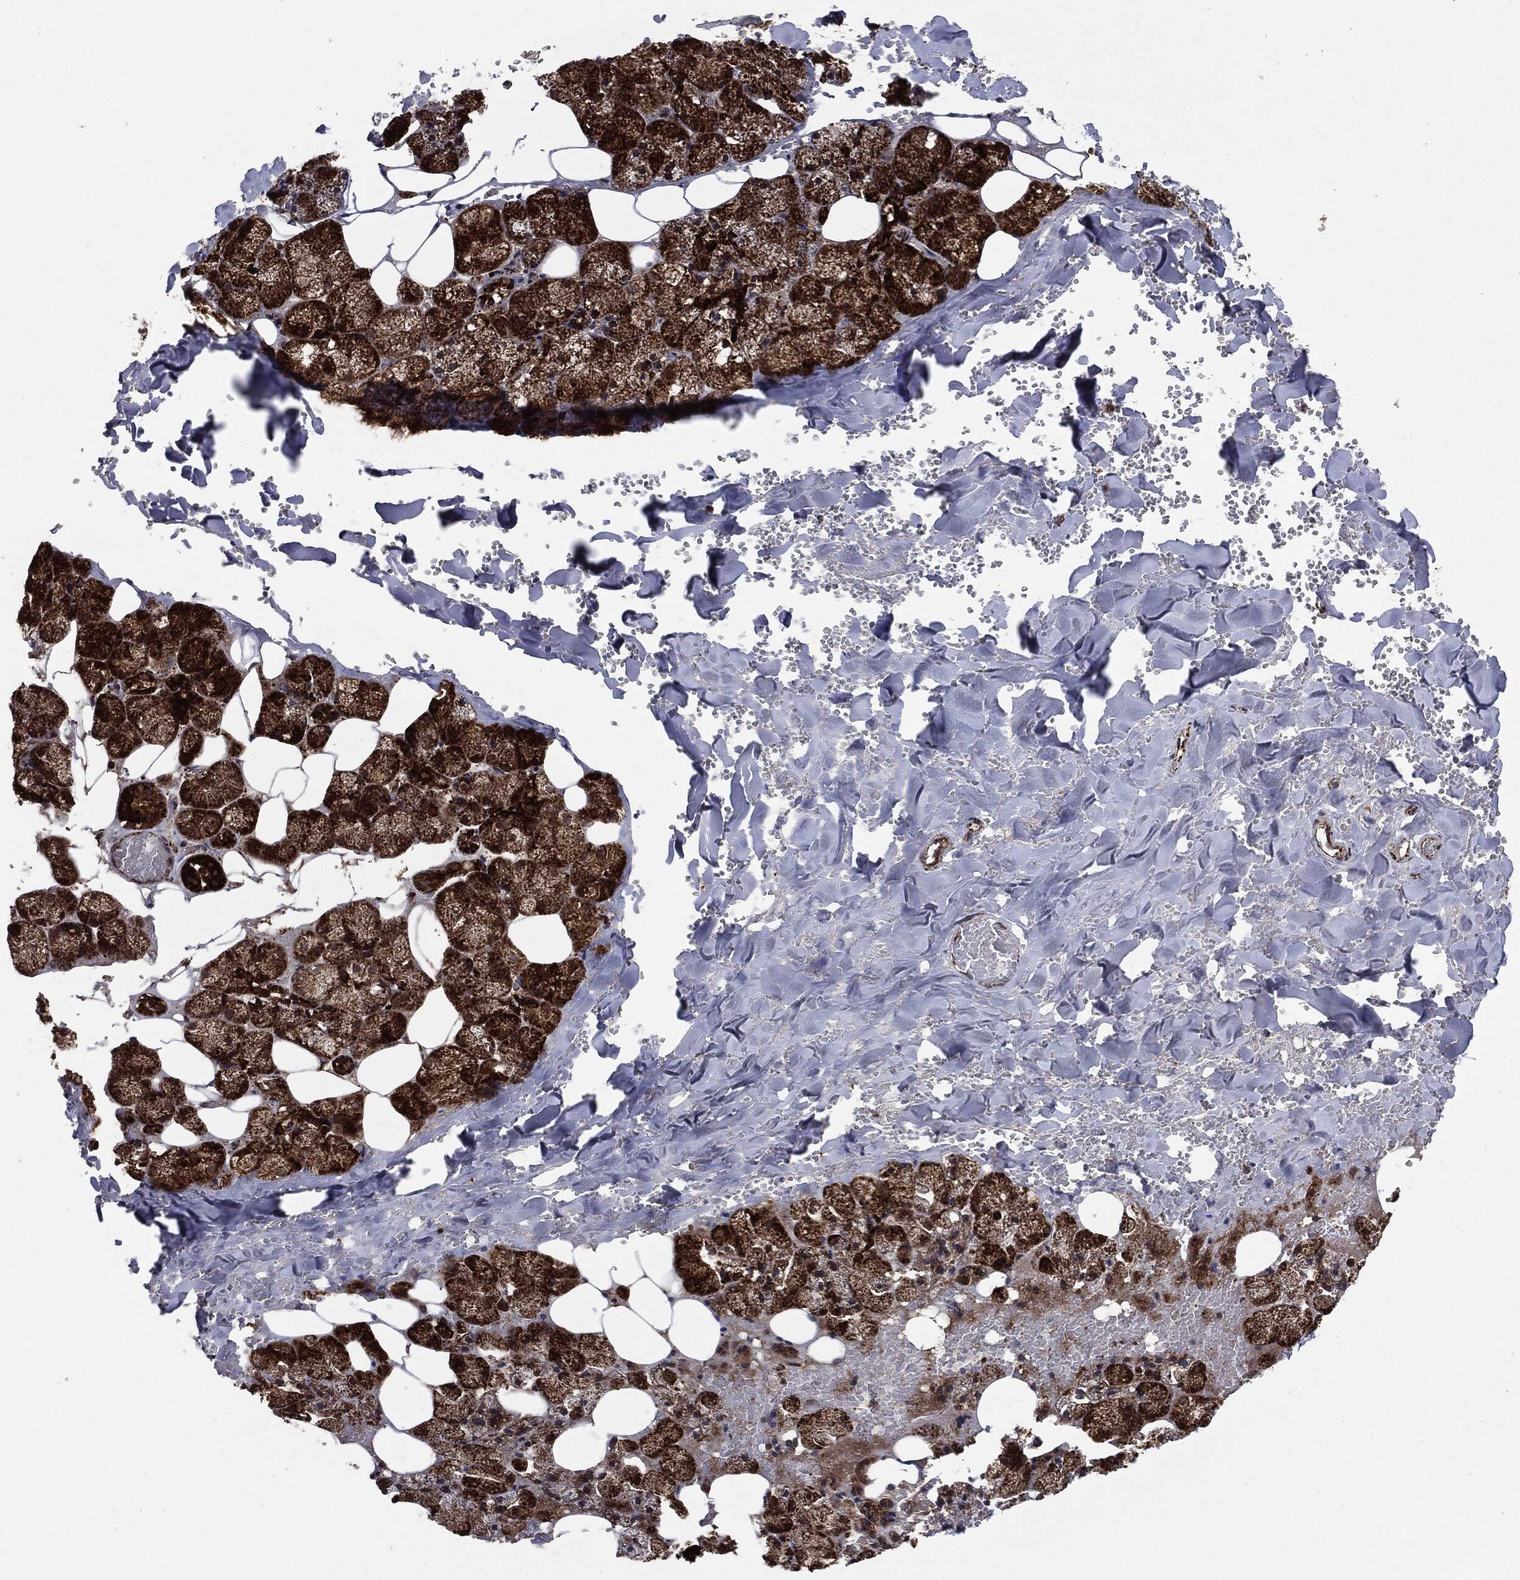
{"staining": {"intensity": "strong", "quantity": ">75%", "location": "cytoplasmic/membranous"}, "tissue": "salivary gland", "cell_type": "Glandular cells", "image_type": "normal", "snomed": [{"axis": "morphology", "description": "Normal tissue, NOS"}, {"axis": "topography", "description": "Salivary gland"}], "caption": "Glandular cells demonstrate strong cytoplasmic/membranous positivity in about >75% of cells in benign salivary gland.", "gene": "MAP2K1", "patient": {"sex": "male", "age": 38}}